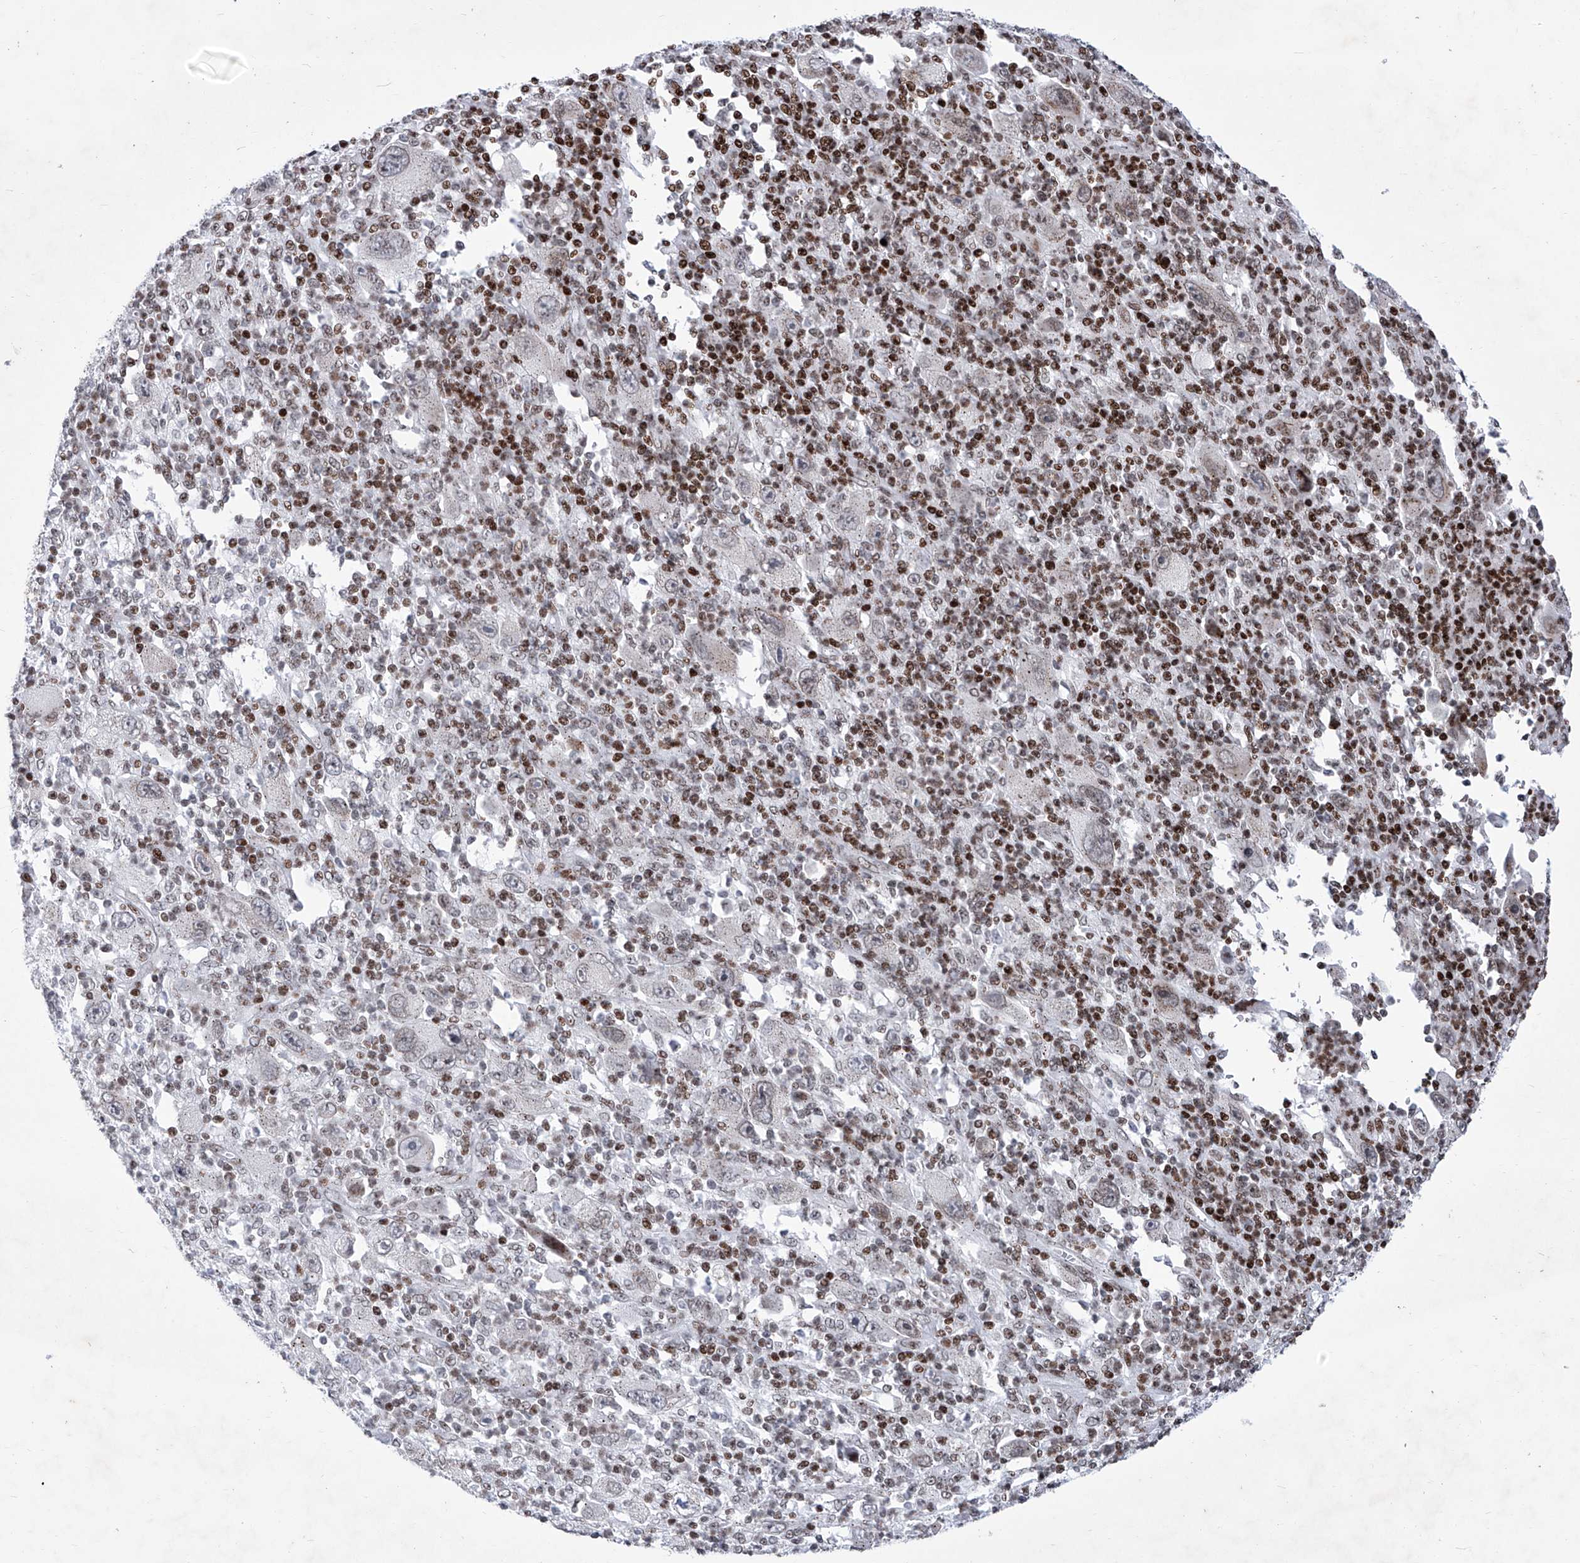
{"staining": {"intensity": "weak", "quantity": "<25%", "location": "nuclear"}, "tissue": "melanoma", "cell_type": "Tumor cells", "image_type": "cancer", "snomed": [{"axis": "morphology", "description": "Malignant melanoma, Metastatic site"}, {"axis": "topography", "description": "Skin"}], "caption": "This is a photomicrograph of immunohistochemistry staining of melanoma, which shows no expression in tumor cells. (DAB (3,3'-diaminobenzidine) IHC with hematoxylin counter stain).", "gene": "HEY2", "patient": {"sex": "female", "age": 56}}